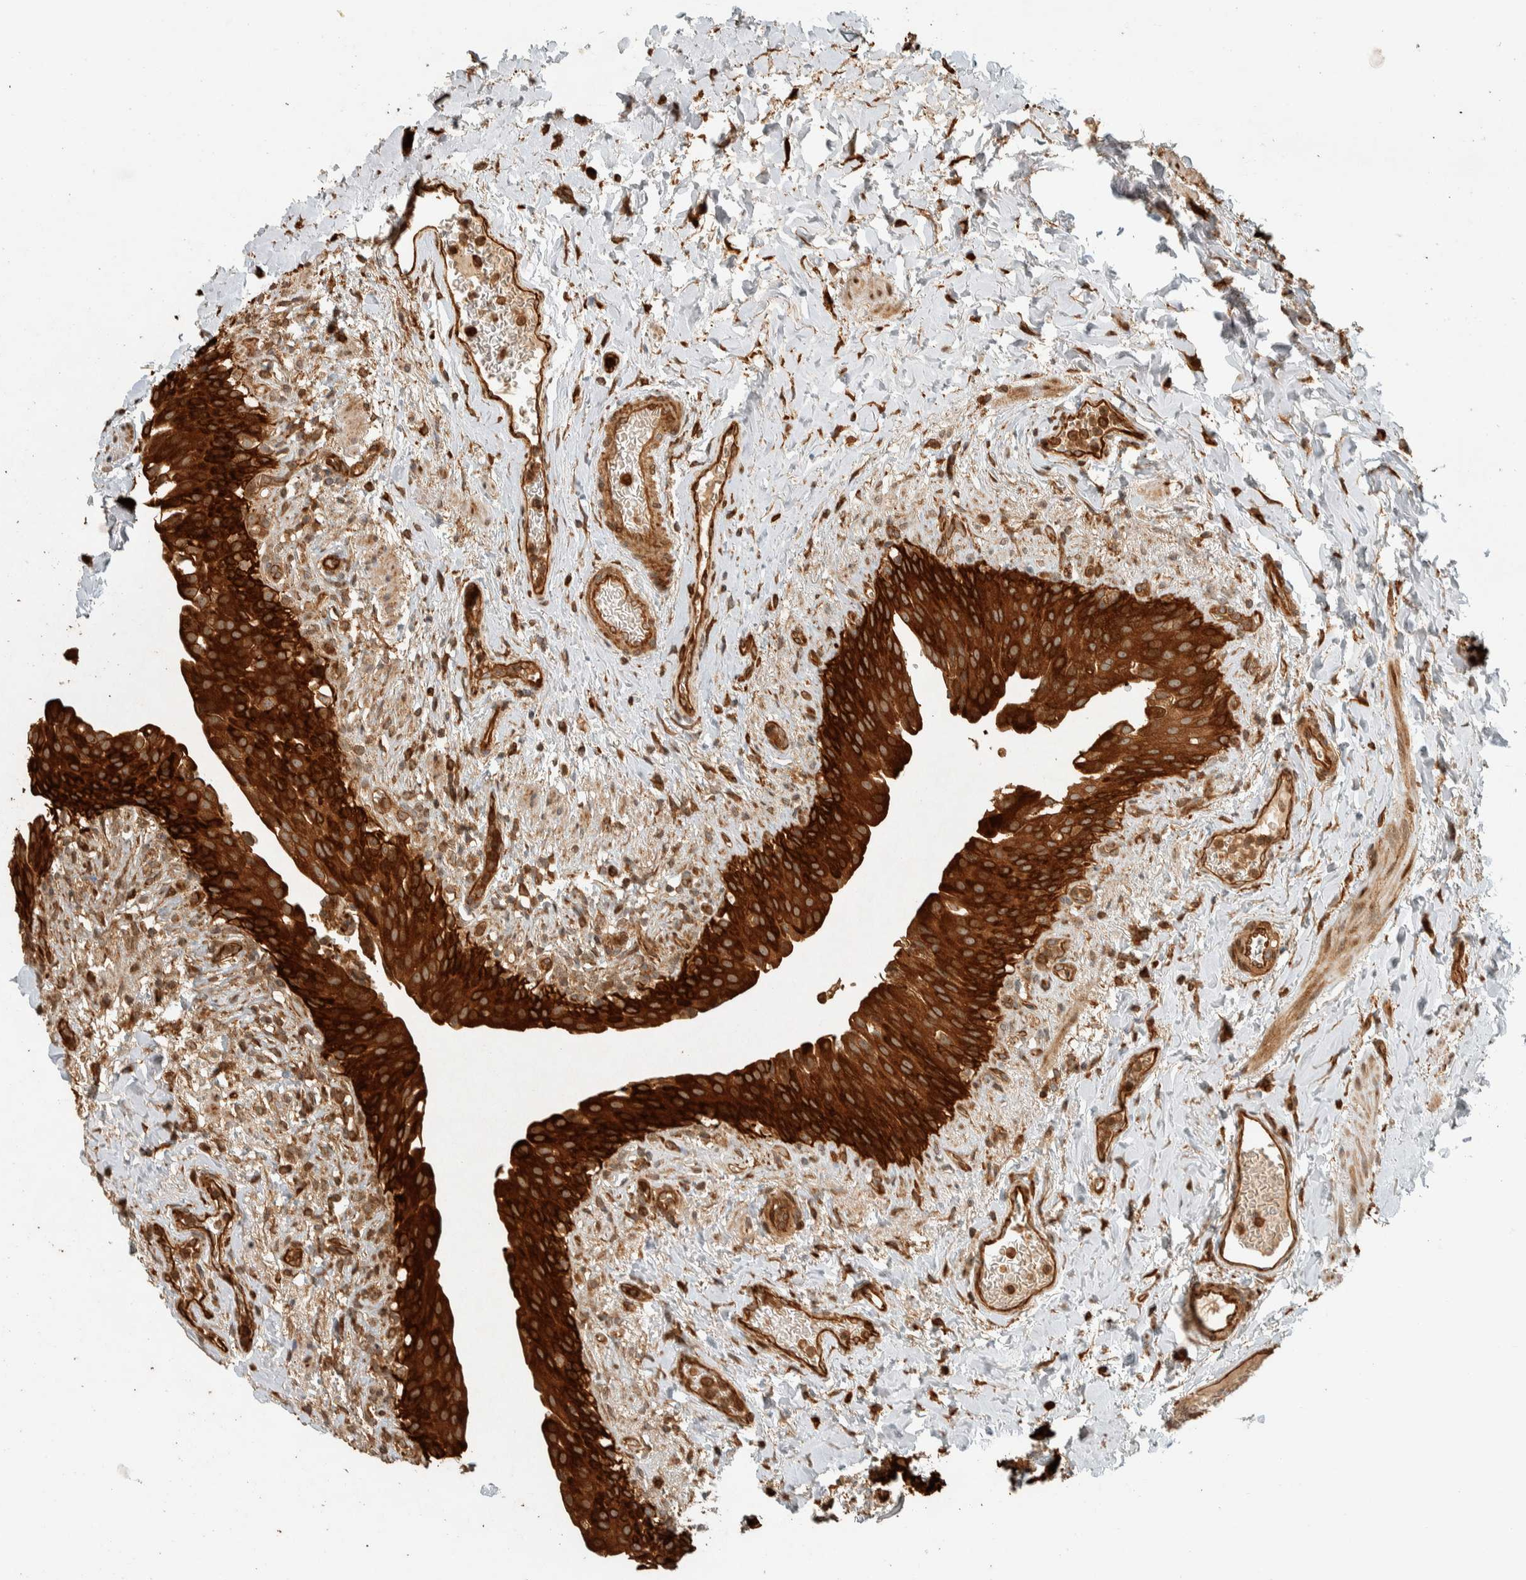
{"staining": {"intensity": "strong", "quantity": ">75%", "location": "cytoplasmic/membranous"}, "tissue": "urinary bladder", "cell_type": "Urothelial cells", "image_type": "normal", "snomed": [{"axis": "morphology", "description": "Normal tissue, NOS"}, {"axis": "topography", "description": "Urinary bladder"}], "caption": "Urinary bladder stained for a protein (brown) displays strong cytoplasmic/membranous positive expression in approximately >75% of urothelial cells.", "gene": "EXOC7", "patient": {"sex": "female", "age": 60}}